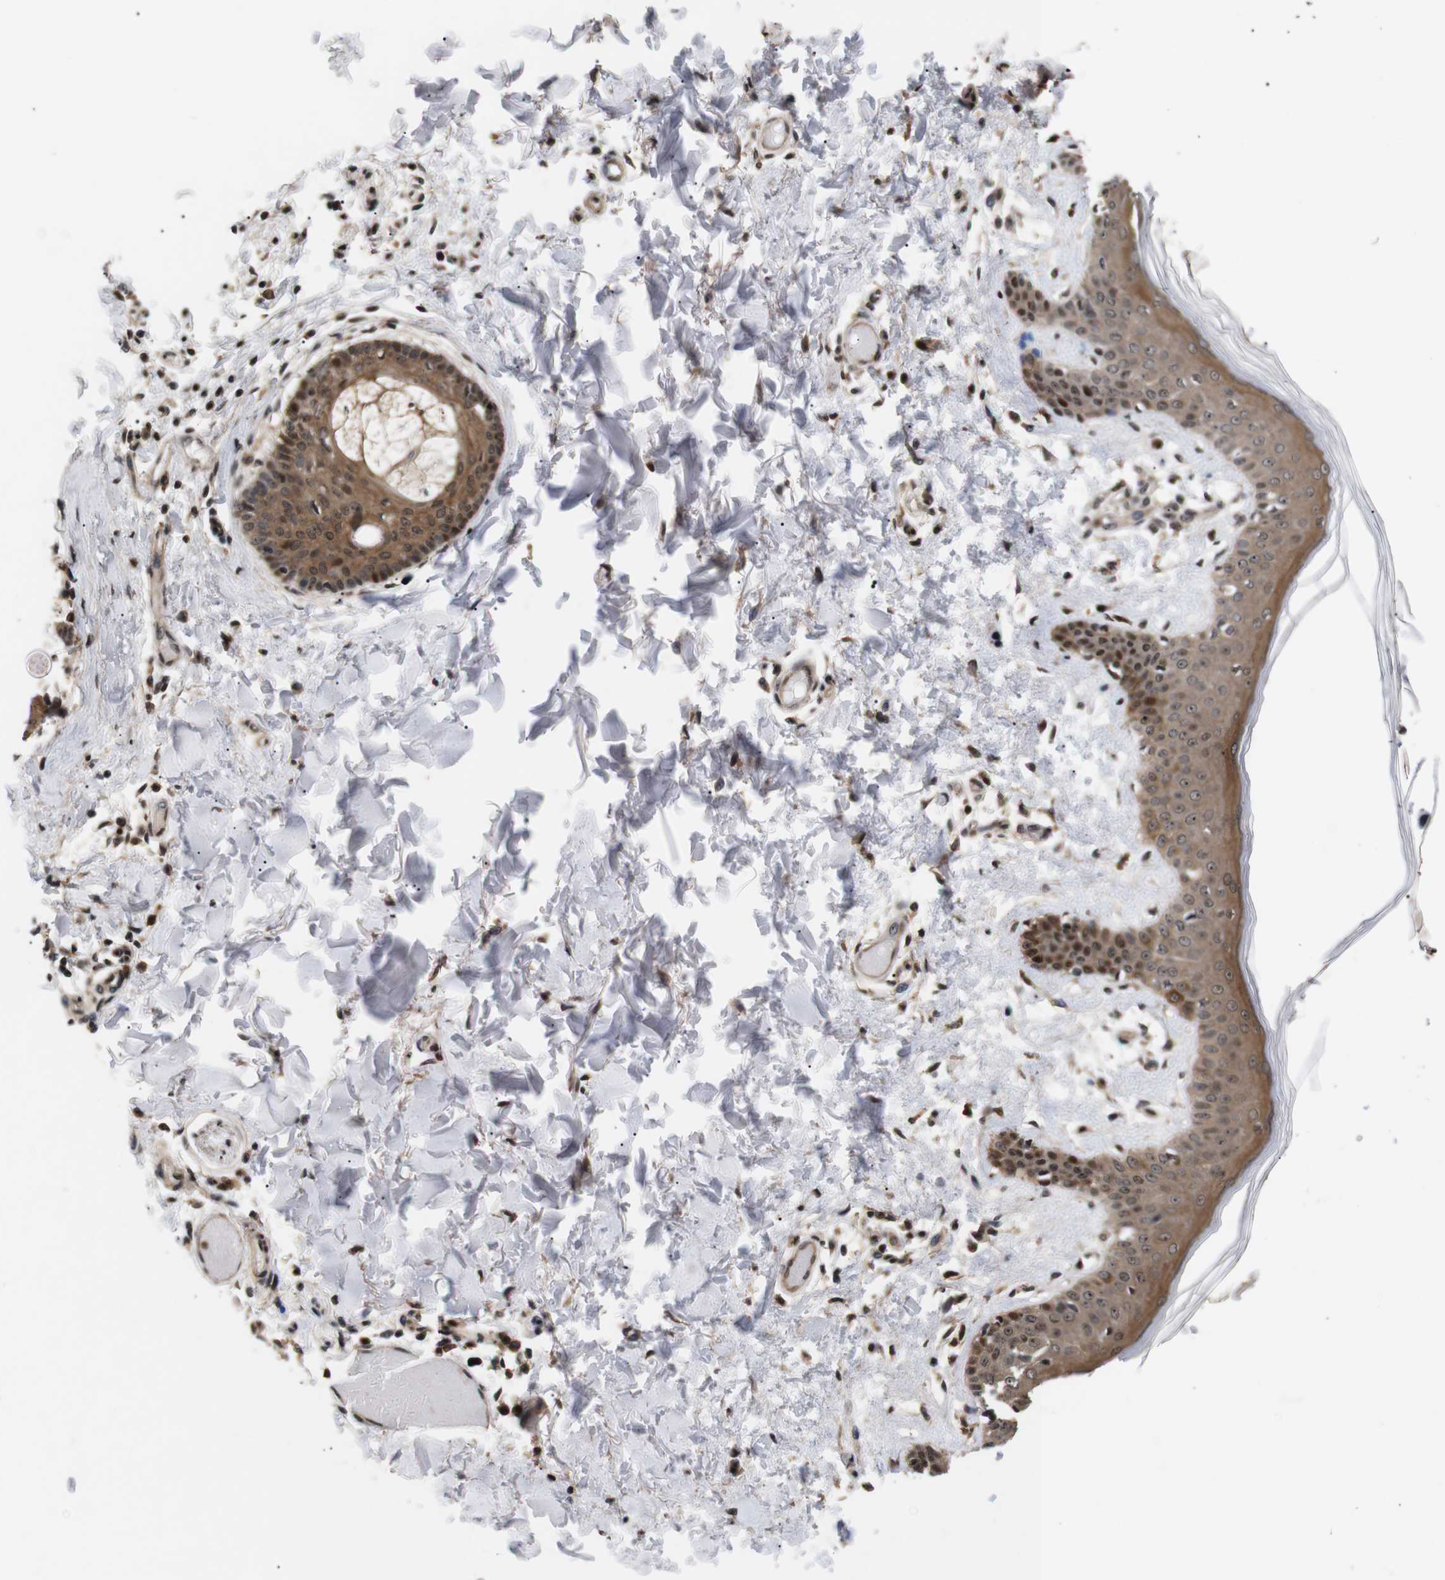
{"staining": {"intensity": "strong", "quantity": ">75%", "location": "cytoplasmic/membranous,nuclear"}, "tissue": "skin", "cell_type": "Fibroblasts", "image_type": "normal", "snomed": [{"axis": "morphology", "description": "Normal tissue, NOS"}, {"axis": "topography", "description": "Skin"}], "caption": "This micrograph exhibits IHC staining of unremarkable skin, with high strong cytoplasmic/membranous,nuclear staining in about >75% of fibroblasts.", "gene": "KIF23", "patient": {"sex": "male", "age": 53}}